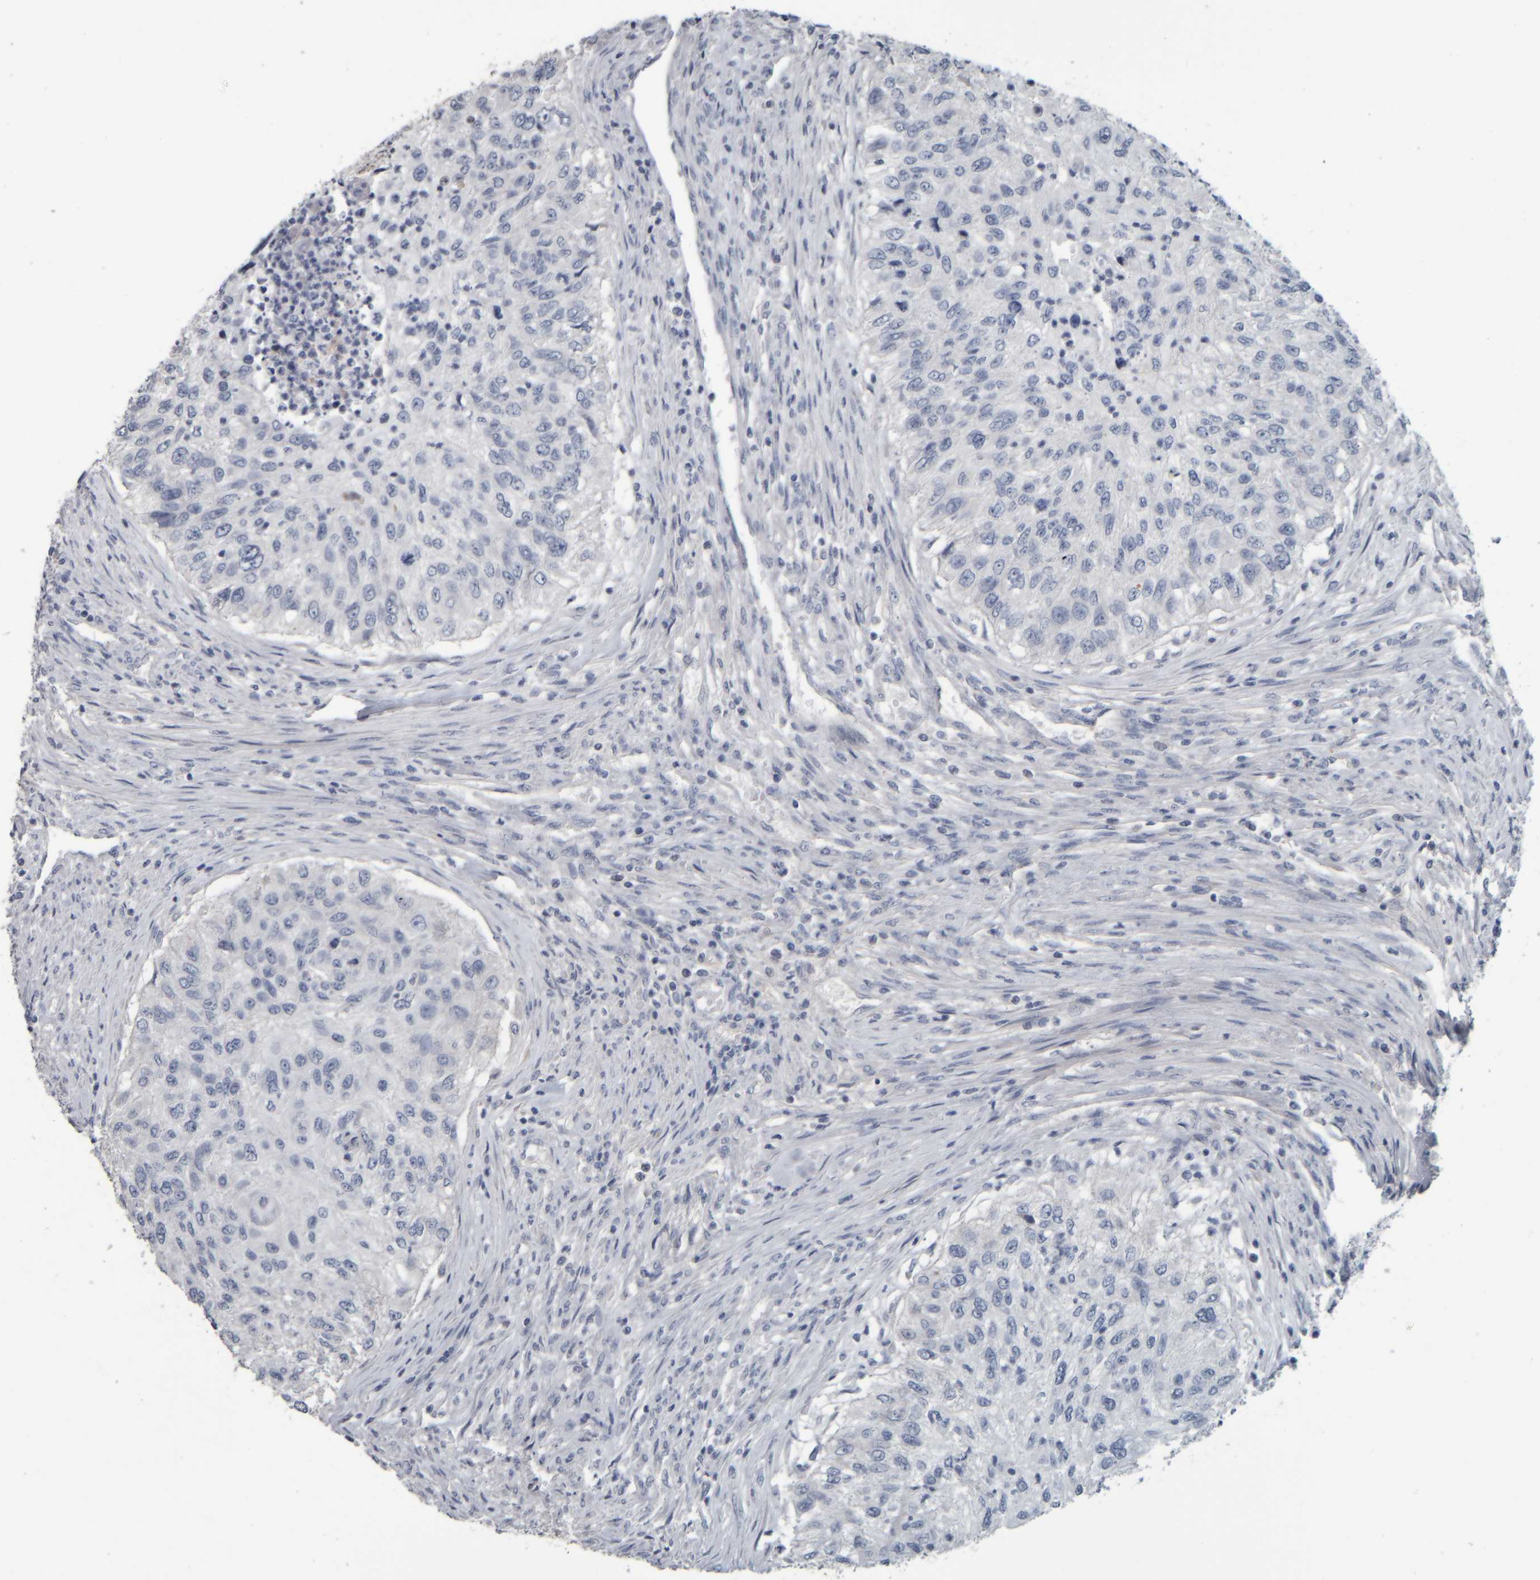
{"staining": {"intensity": "negative", "quantity": "none", "location": "none"}, "tissue": "urothelial cancer", "cell_type": "Tumor cells", "image_type": "cancer", "snomed": [{"axis": "morphology", "description": "Urothelial carcinoma, High grade"}, {"axis": "topography", "description": "Urinary bladder"}], "caption": "This histopathology image is of urothelial cancer stained with IHC to label a protein in brown with the nuclei are counter-stained blue. There is no staining in tumor cells.", "gene": "CAVIN4", "patient": {"sex": "female", "age": 60}}